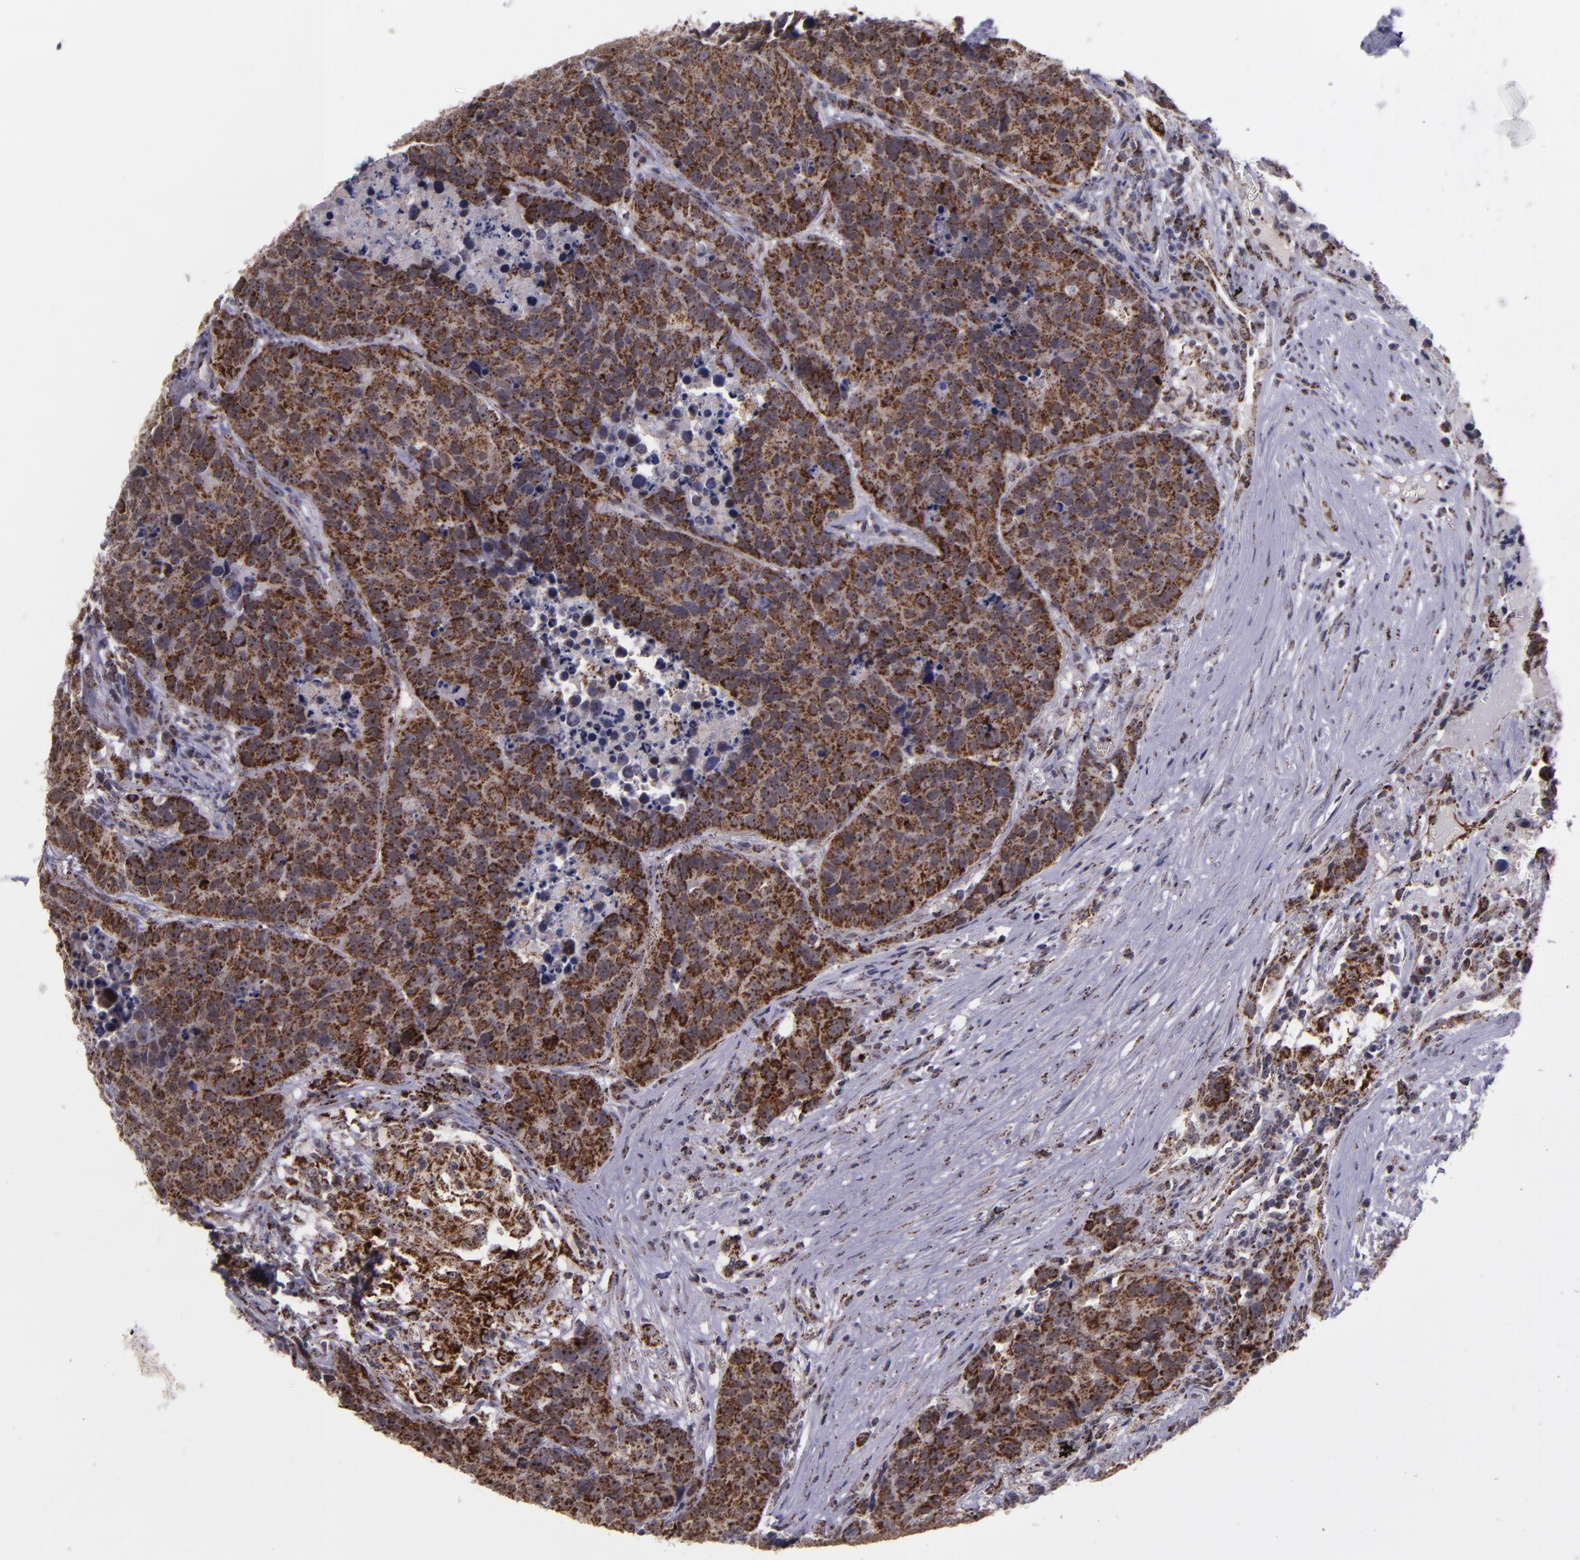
{"staining": {"intensity": "strong", "quantity": ">75%", "location": "cytoplasmic/membranous"}, "tissue": "carcinoid", "cell_type": "Tumor cells", "image_type": "cancer", "snomed": [{"axis": "morphology", "description": "Carcinoid, malignant, NOS"}, {"axis": "topography", "description": "Lung"}], "caption": "An immunohistochemistry (IHC) photomicrograph of neoplastic tissue is shown. Protein staining in brown labels strong cytoplasmic/membranous positivity in carcinoid within tumor cells.", "gene": "LONP1", "patient": {"sex": "male", "age": 60}}